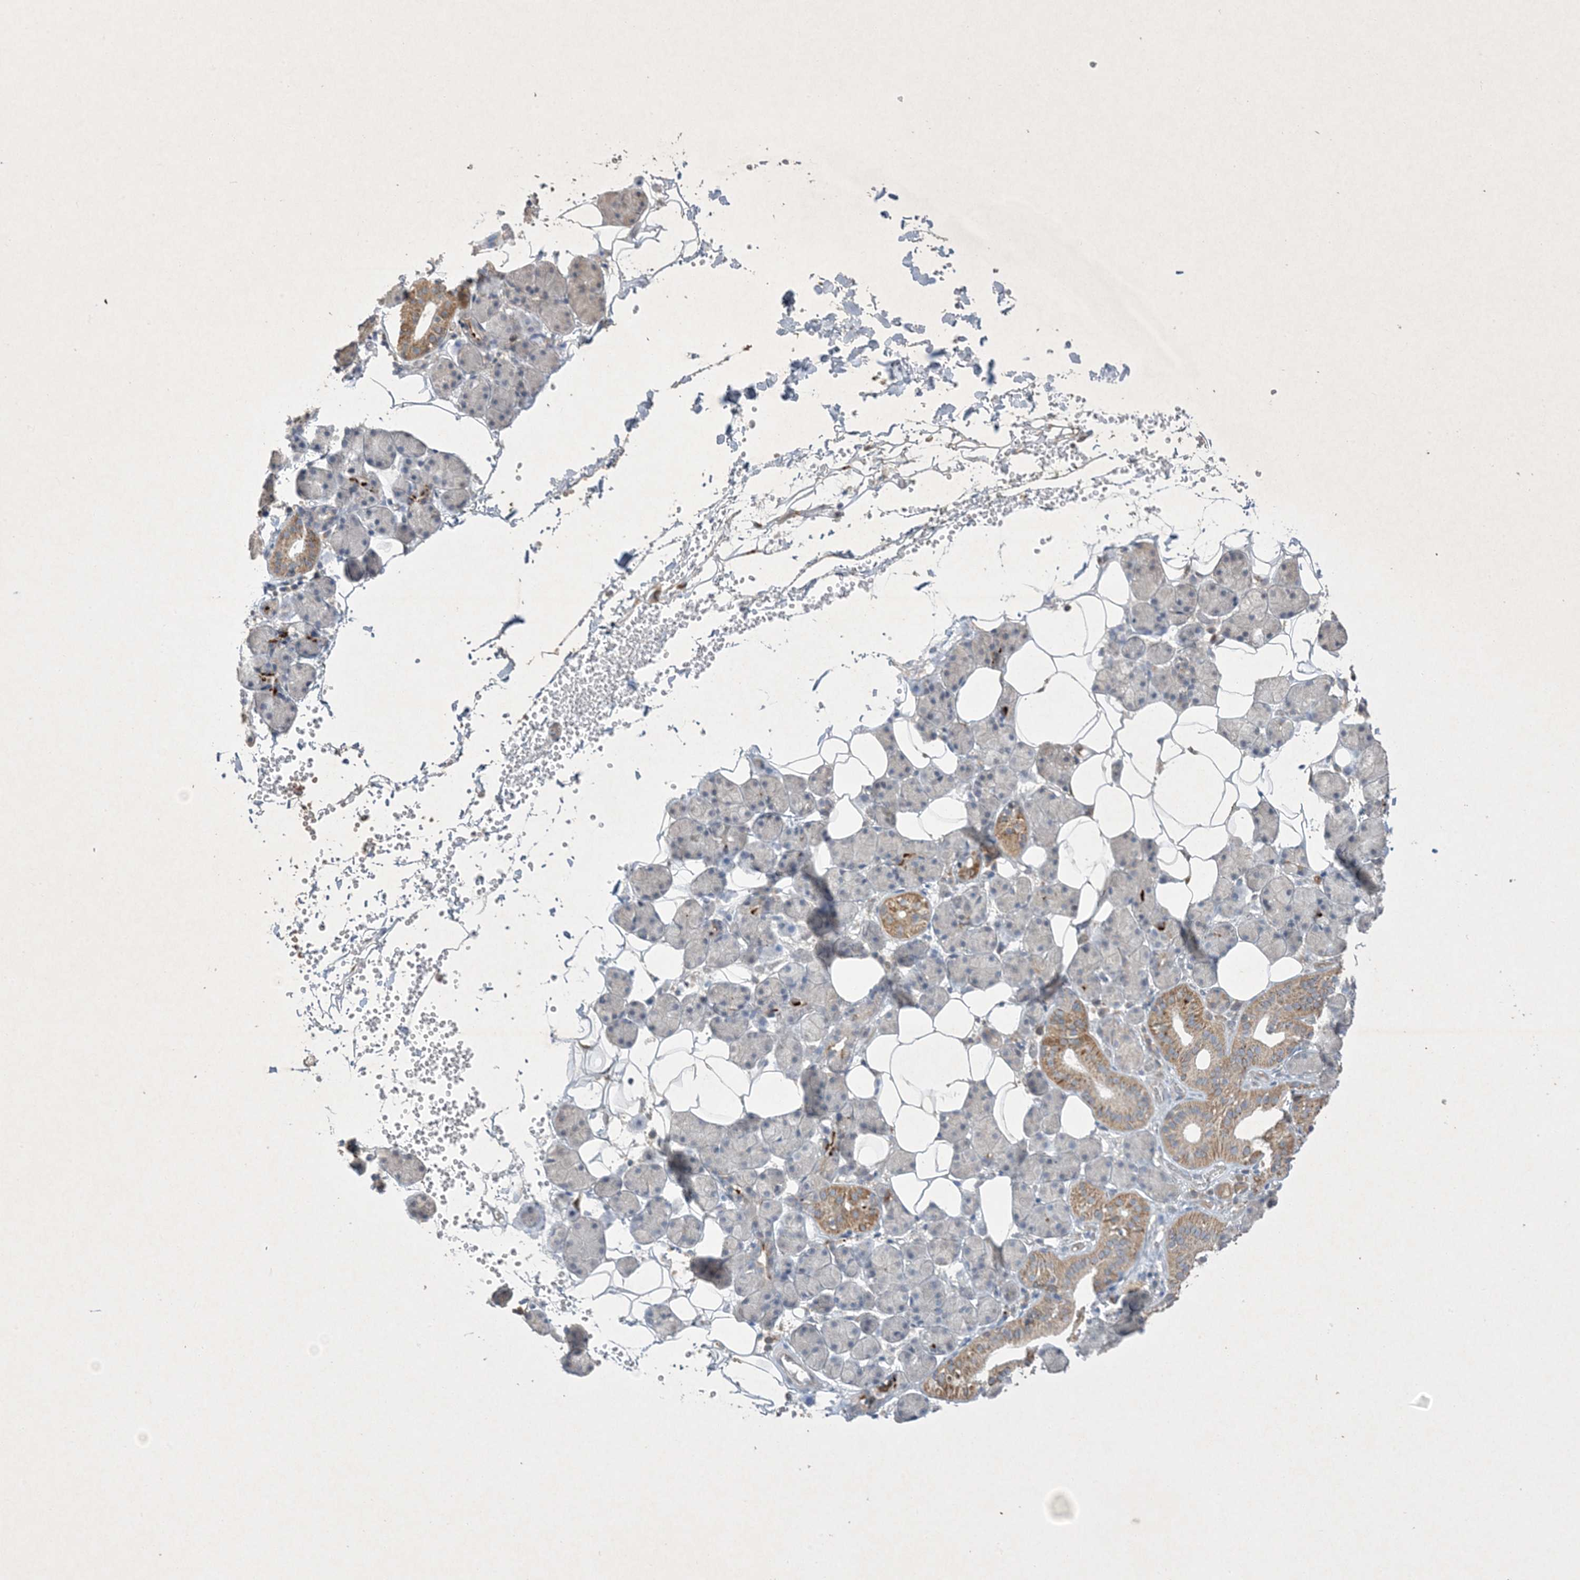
{"staining": {"intensity": "moderate", "quantity": "<25%", "location": "cytoplasmic/membranous"}, "tissue": "salivary gland", "cell_type": "Glandular cells", "image_type": "normal", "snomed": [{"axis": "morphology", "description": "Normal tissue, NOS"}, {"axis": "topography", "description": "Salivary gland"}], "caption": "Immunohistochemistry micrograph of unremarkable salivary gland: salivary gland stained using IHC exhibits low levels of moderate protein expression localized specifically in the cytoplasmic/membranous of glandular cells, appearing as a cytoplasmic/membranous brown color.", "gene": "PRSS36", "patient": {"sex": "female", "age": 33}}